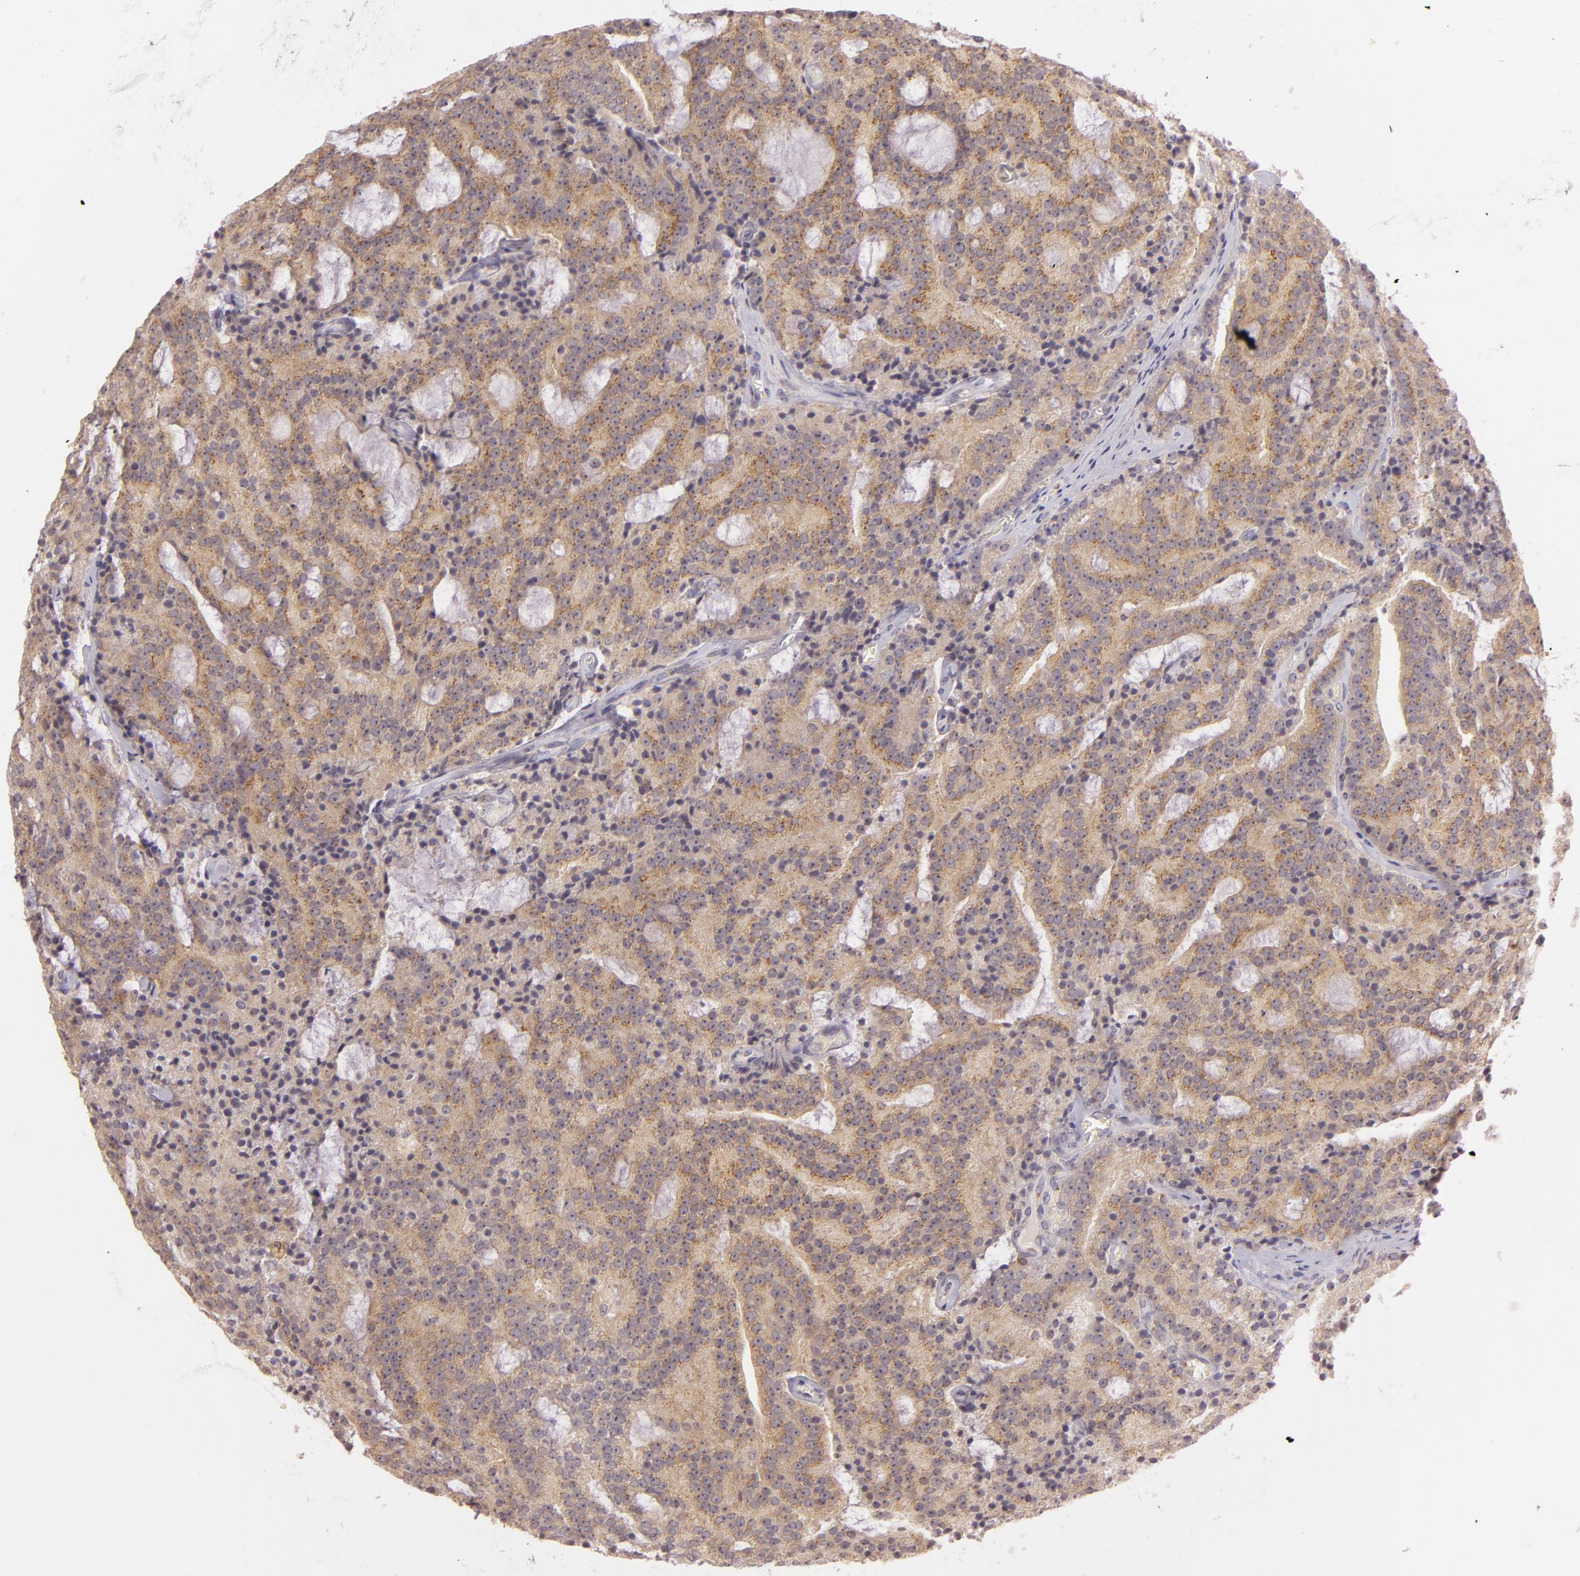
{"staining": {"intensity": "moderate", "quantity": ">75%", "location": "cytoplasmic/membranous"}, "tissue": "prostate cancer", "cell_type": "Tumor cells", "image_type": "cancer", "snomed": [{"axis": "morphology", "description": "Adenocarcinoma, Medium grade"}, {"axis": "topography", "description": "Prostate"}], "caption": "Human prostate cancer stained for a protein (brown) shows moderate cytoplasmic/membranous positive staining in approximately >75% of tumor cells.", "gene": "LGMN", "patient": {"sex": "male", "age": 65}}